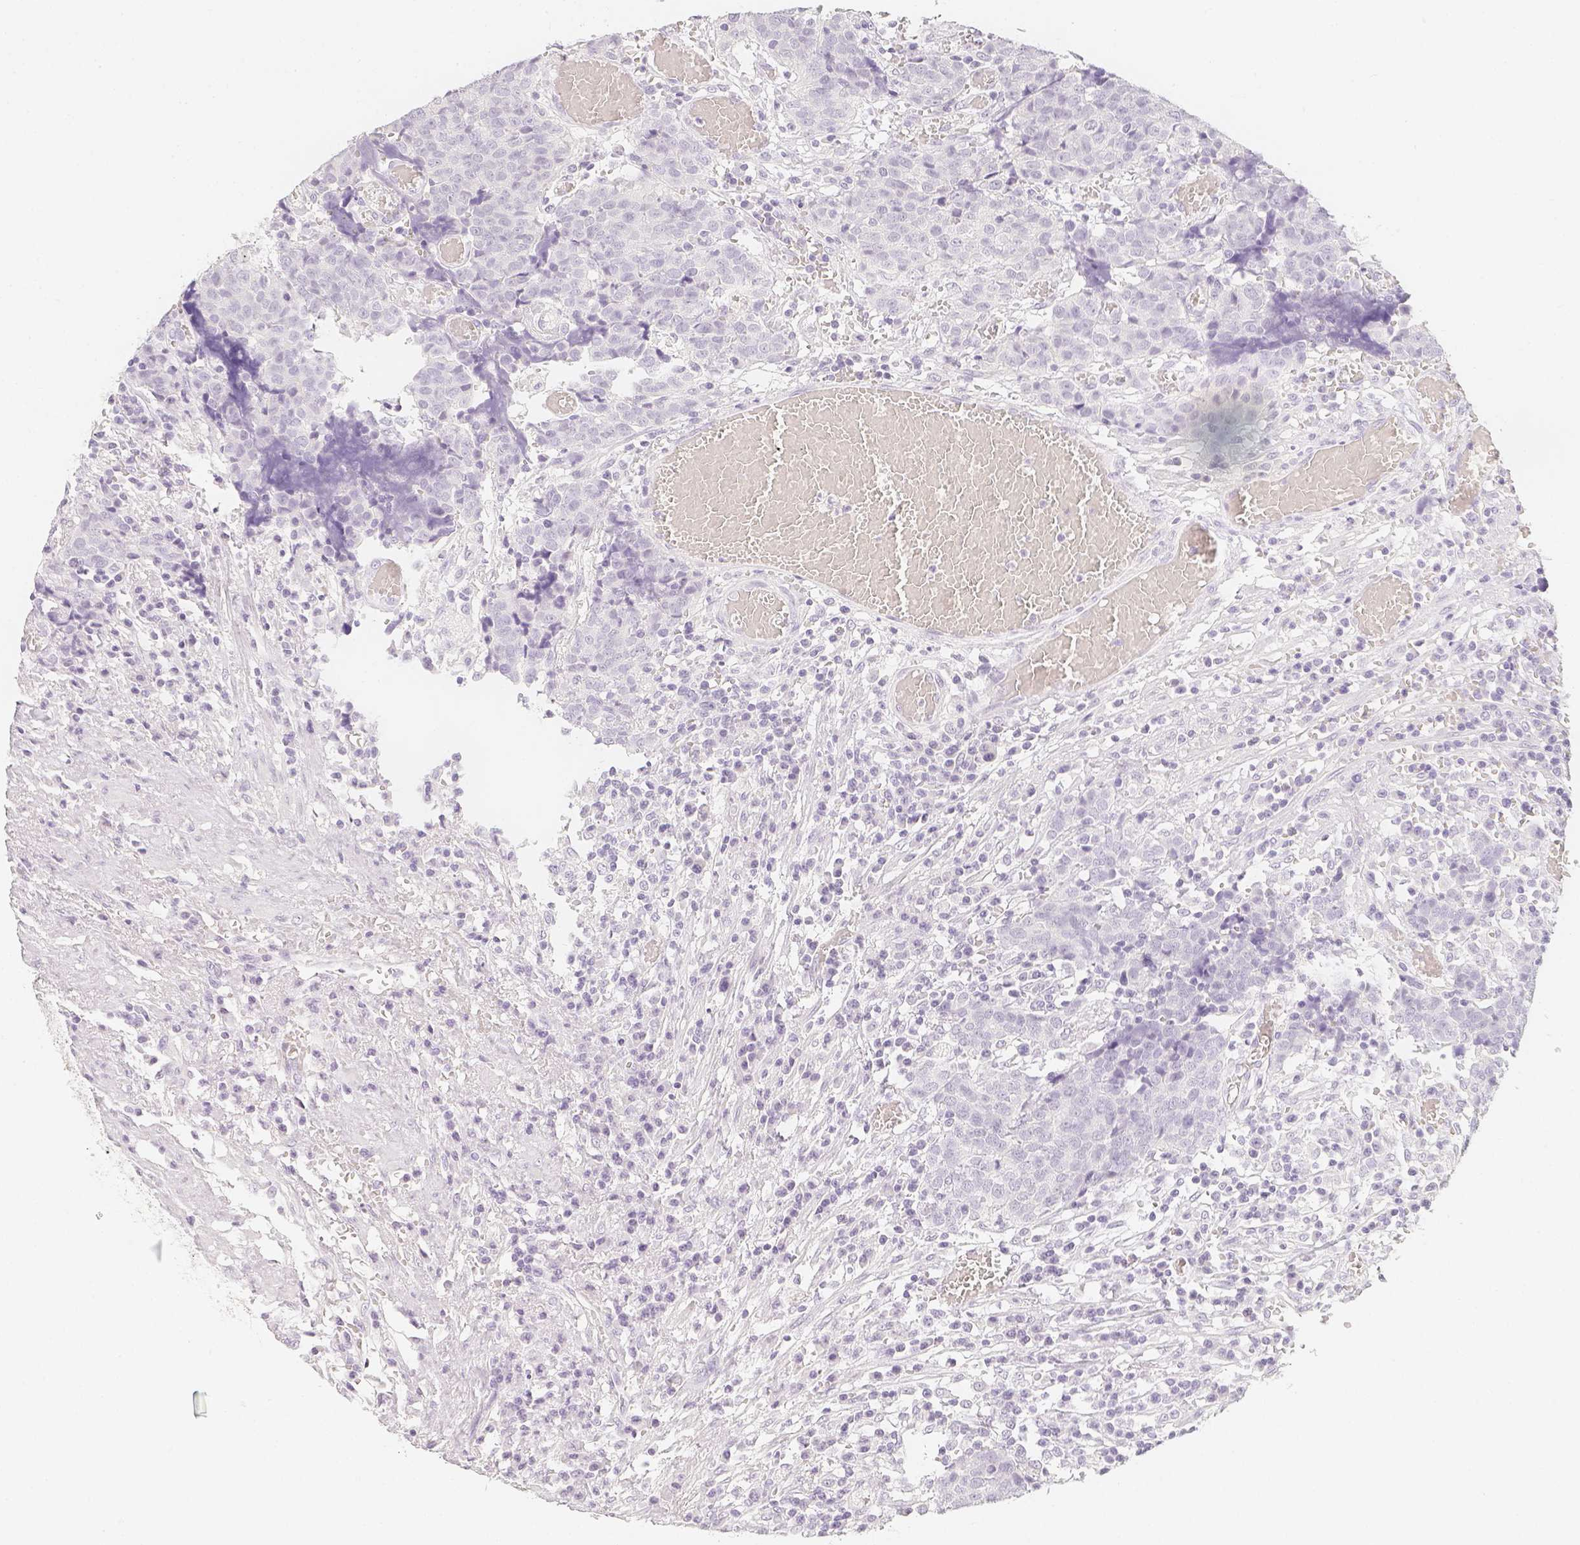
{"staining": {"intensity": "negative", "quantity": "none", "location": "none"}, "tissue": "prostate cancer", "cell_type": "Tumor cells", "image_type": "cancer", "snomed": [{"axis": "morphology", "description": "Adenocarcinoma, High grade"}, {"axis": "topography", "description": "Prostate and seminal vesicle, NOS"}], "caption": "Tumor cells show no significant protein staining in prostate cancer.", "gene": "SLC18A1", "patient": {"sex": "male", "age": 60}}